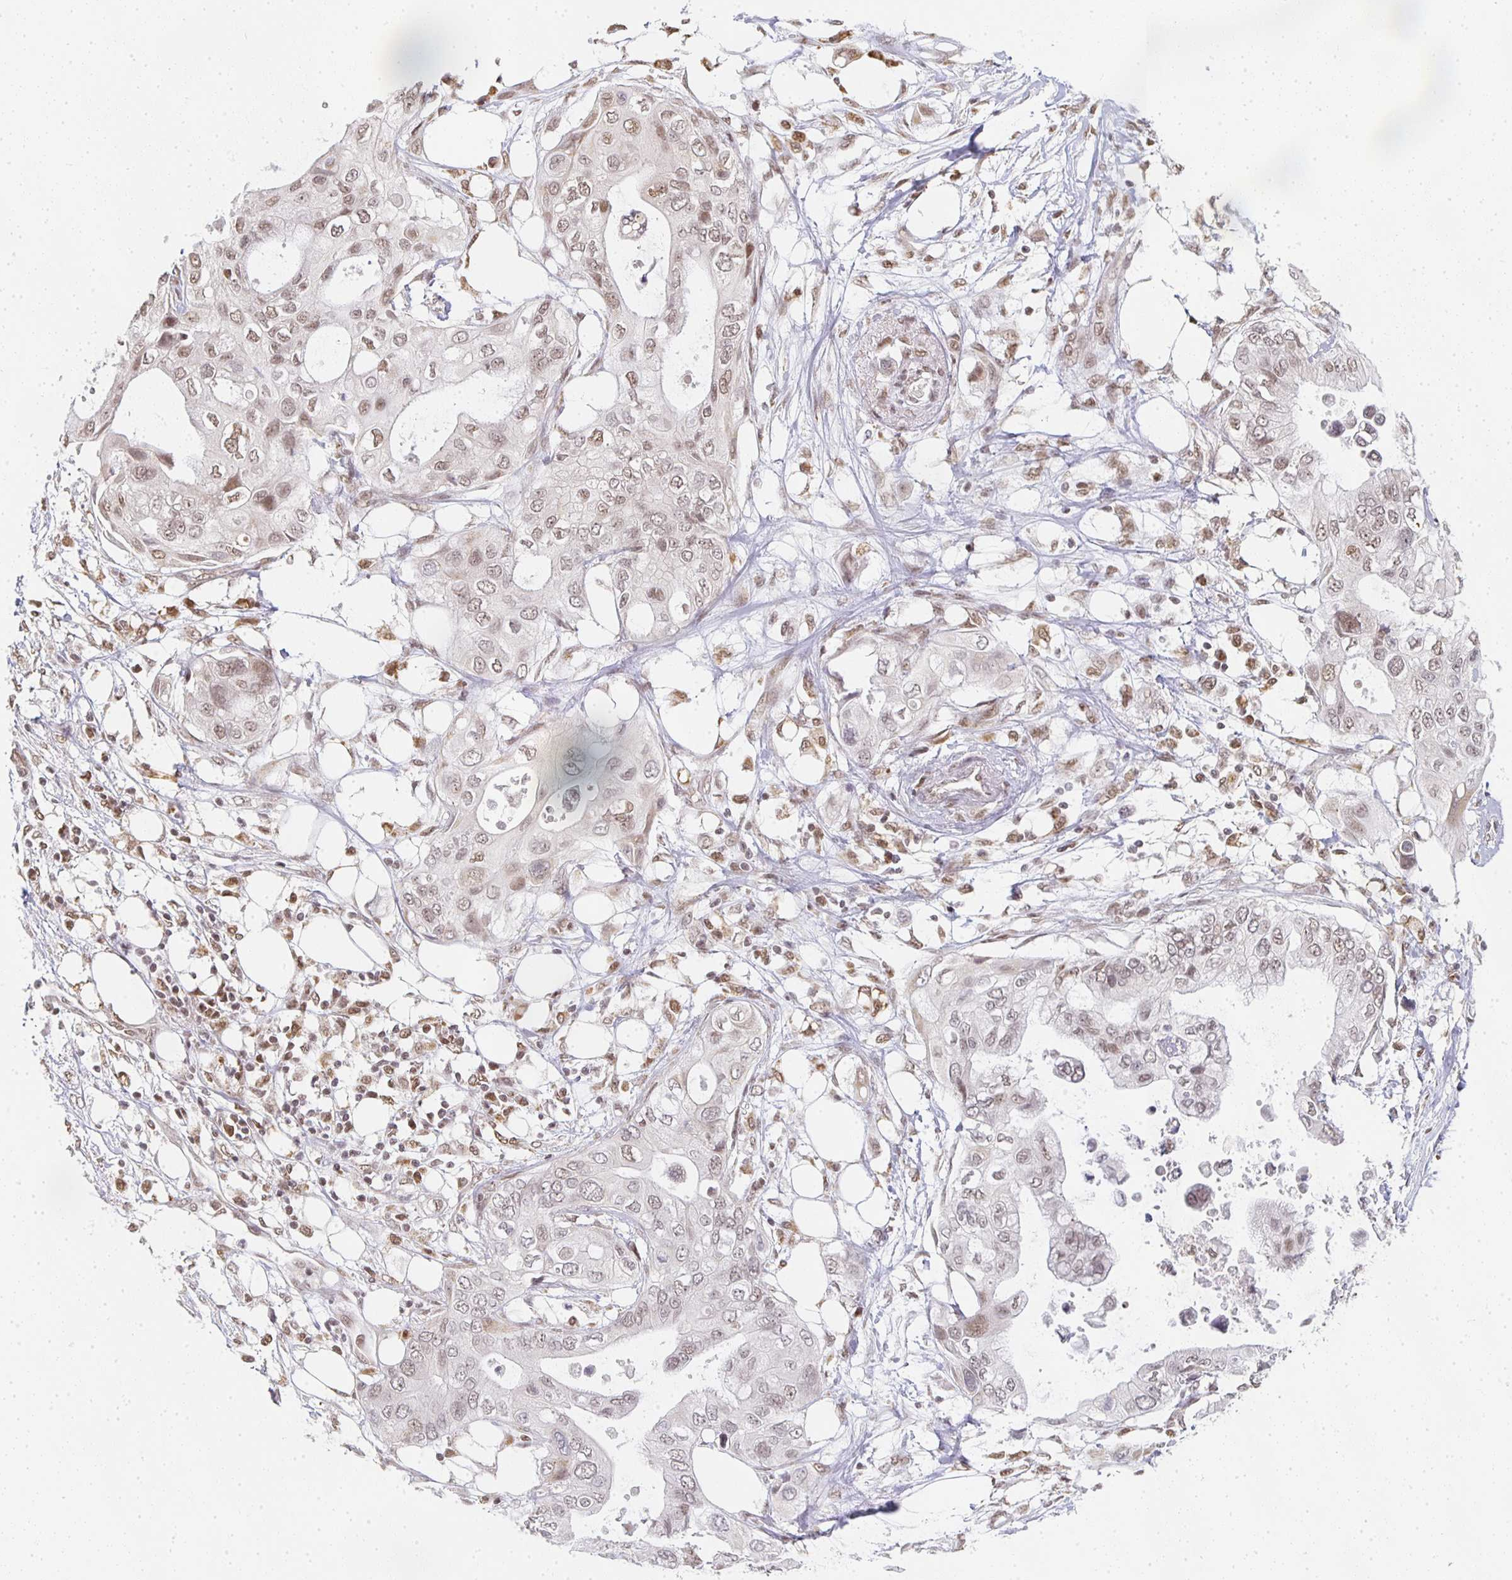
{"staining": {"intensity": "weak", "quantity": ">75%", "location": "nuclear"}, "tissue": "pancreatic cancer", "cell_type": "Tumor cells", "image_type": "cancer", "snomed": [{"axis": "morphology", "description": "Adenocarcinoma, NOS"}, {"axis": "topography", "description": "Pancreas"}], "caption": "Approximately >75% of tumor cells in human pancreatic adenocarcinoma show weak nuclear protein staining as visualized by brown immunohistochemical staining.", "gene": "SMARCA2", "patient": {"sex": "female", "age": 63}}